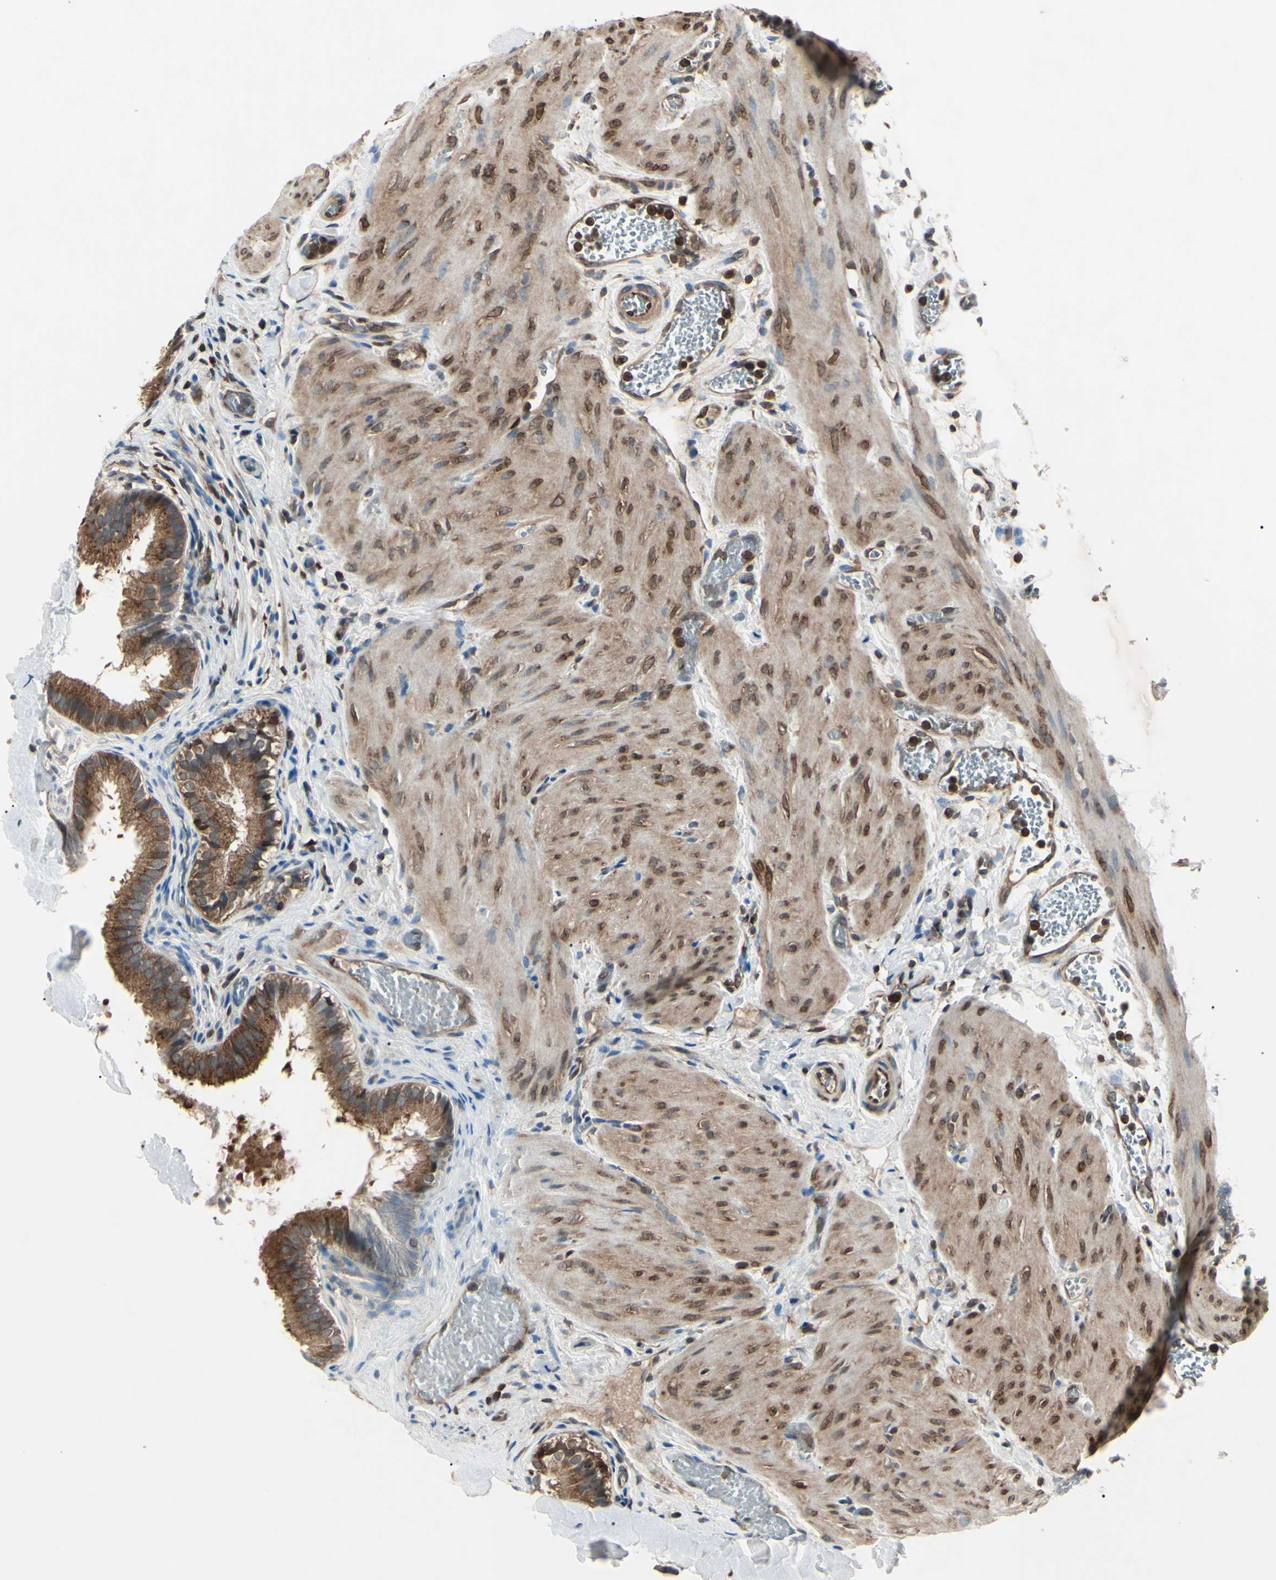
{"staining": {"intensity": "strong", "quantity": ">75%", "location": "cytoplasmic/membranous"}, "tissue": "gallbladder", "cell_type": "Glandular cells", "image_type": "normal", "snomed": [{"axis": "morphology", "description": "Normal tissue, NOS"}, {"axis": "topography", "description": "Gallbladder"}], "caption": "Immunohistochemistry (IHC) of normal gallbladder displays high levels of strong cytoplasmic/membranous expression in approximately >75% of glandular cells.", "gene": "MAPRE1", "patient": {"sex": "female", "age": 26}}